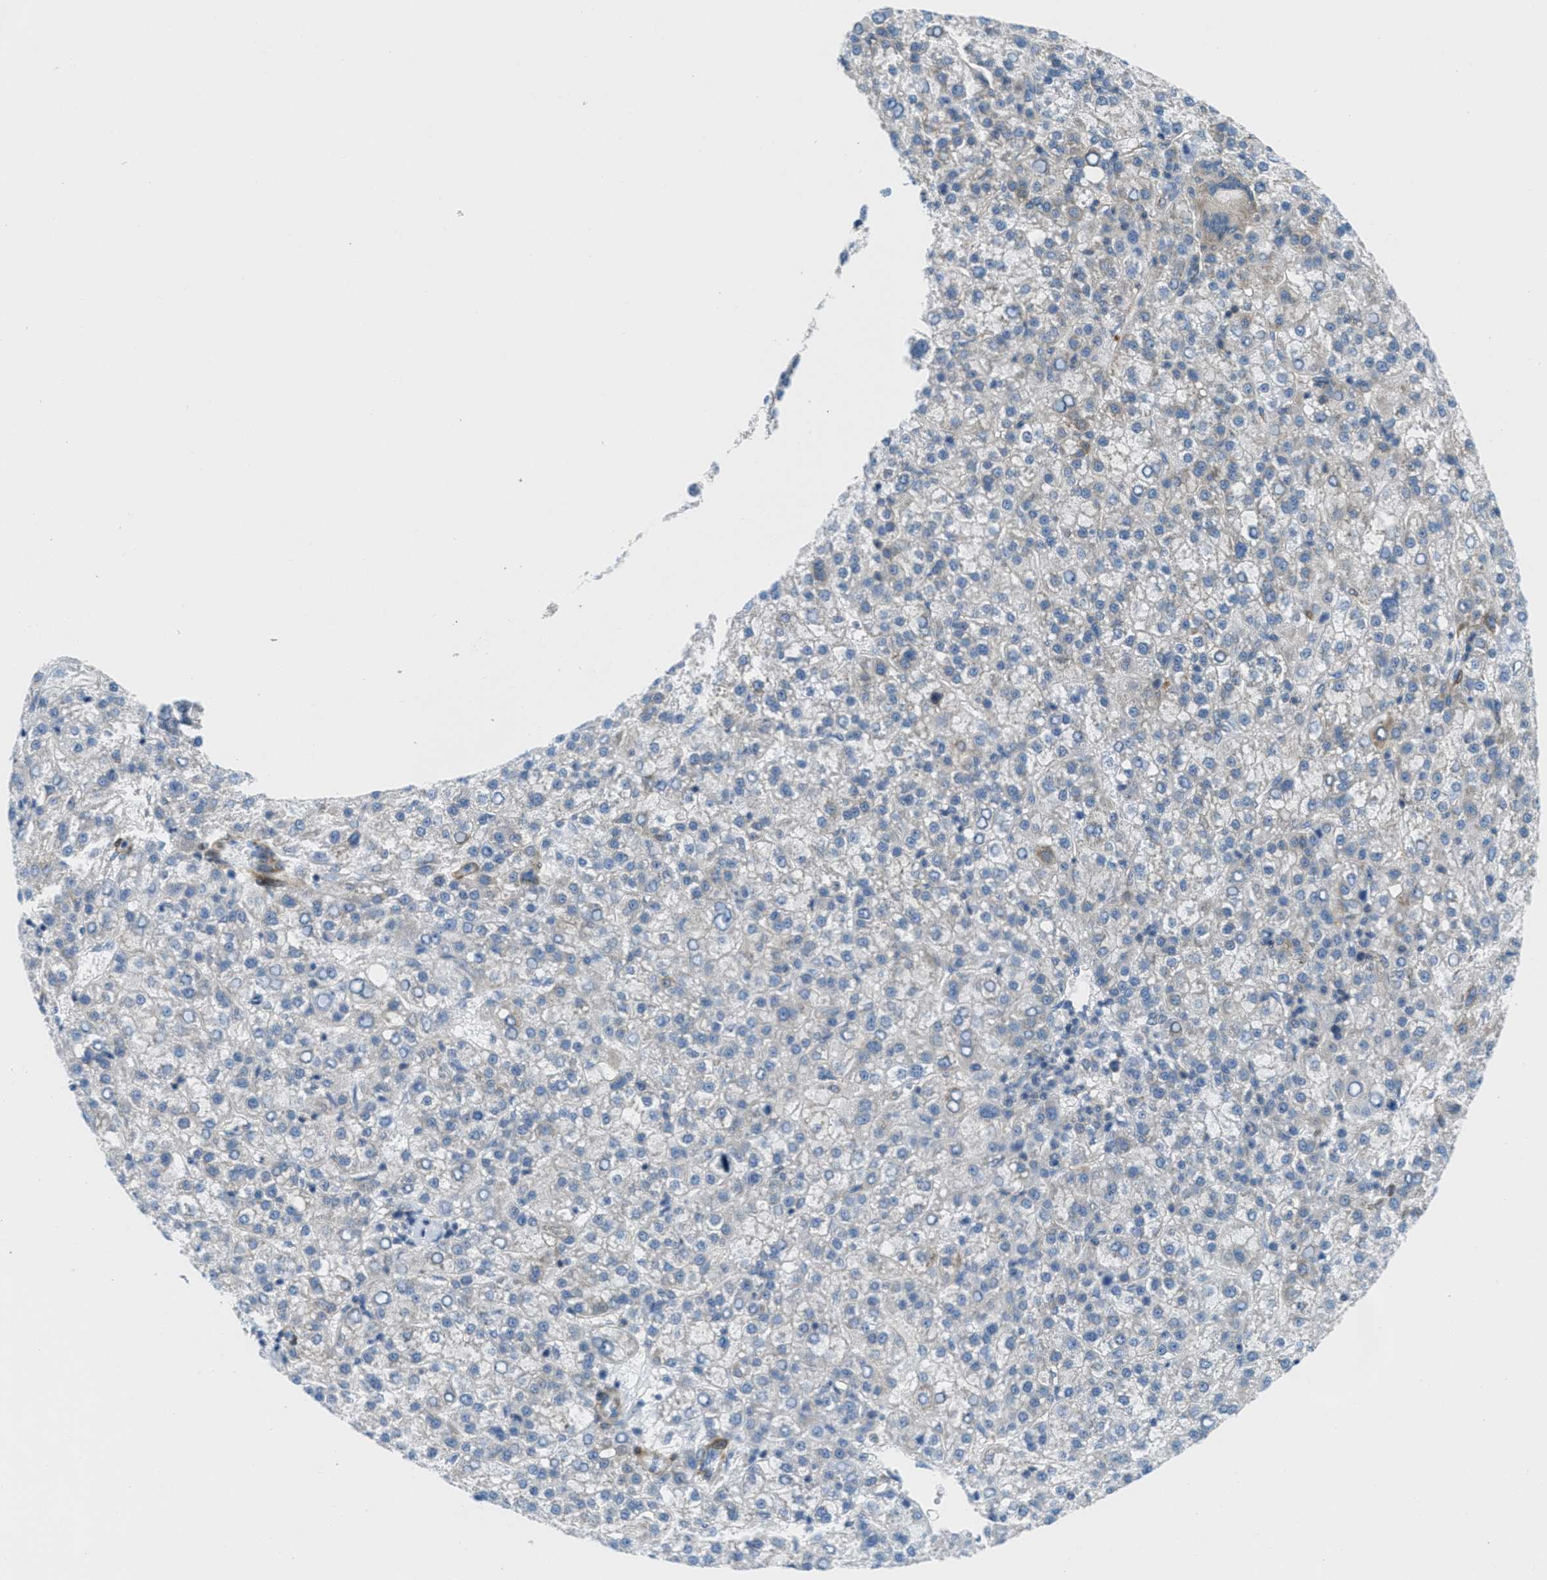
{"staining": {"intensity": "negative", "quantity": "none", "location": "none"}, "tissue": "liver cancer", "cell_type": "Tumor cells", "image_type": "cancer", "snomed": [{"axis": "morphology", "description": "Carcinoma, Hepatocellular, NOS"}, {"axis": "topography", "description": "Liver"}], "caption": "Protein analysis of liver cancer shows no significant staining in tumor cells. Nuclei are stained in blue.", "gene": "MAPRE2", "patient": {"sex": "female", "age": 58}}